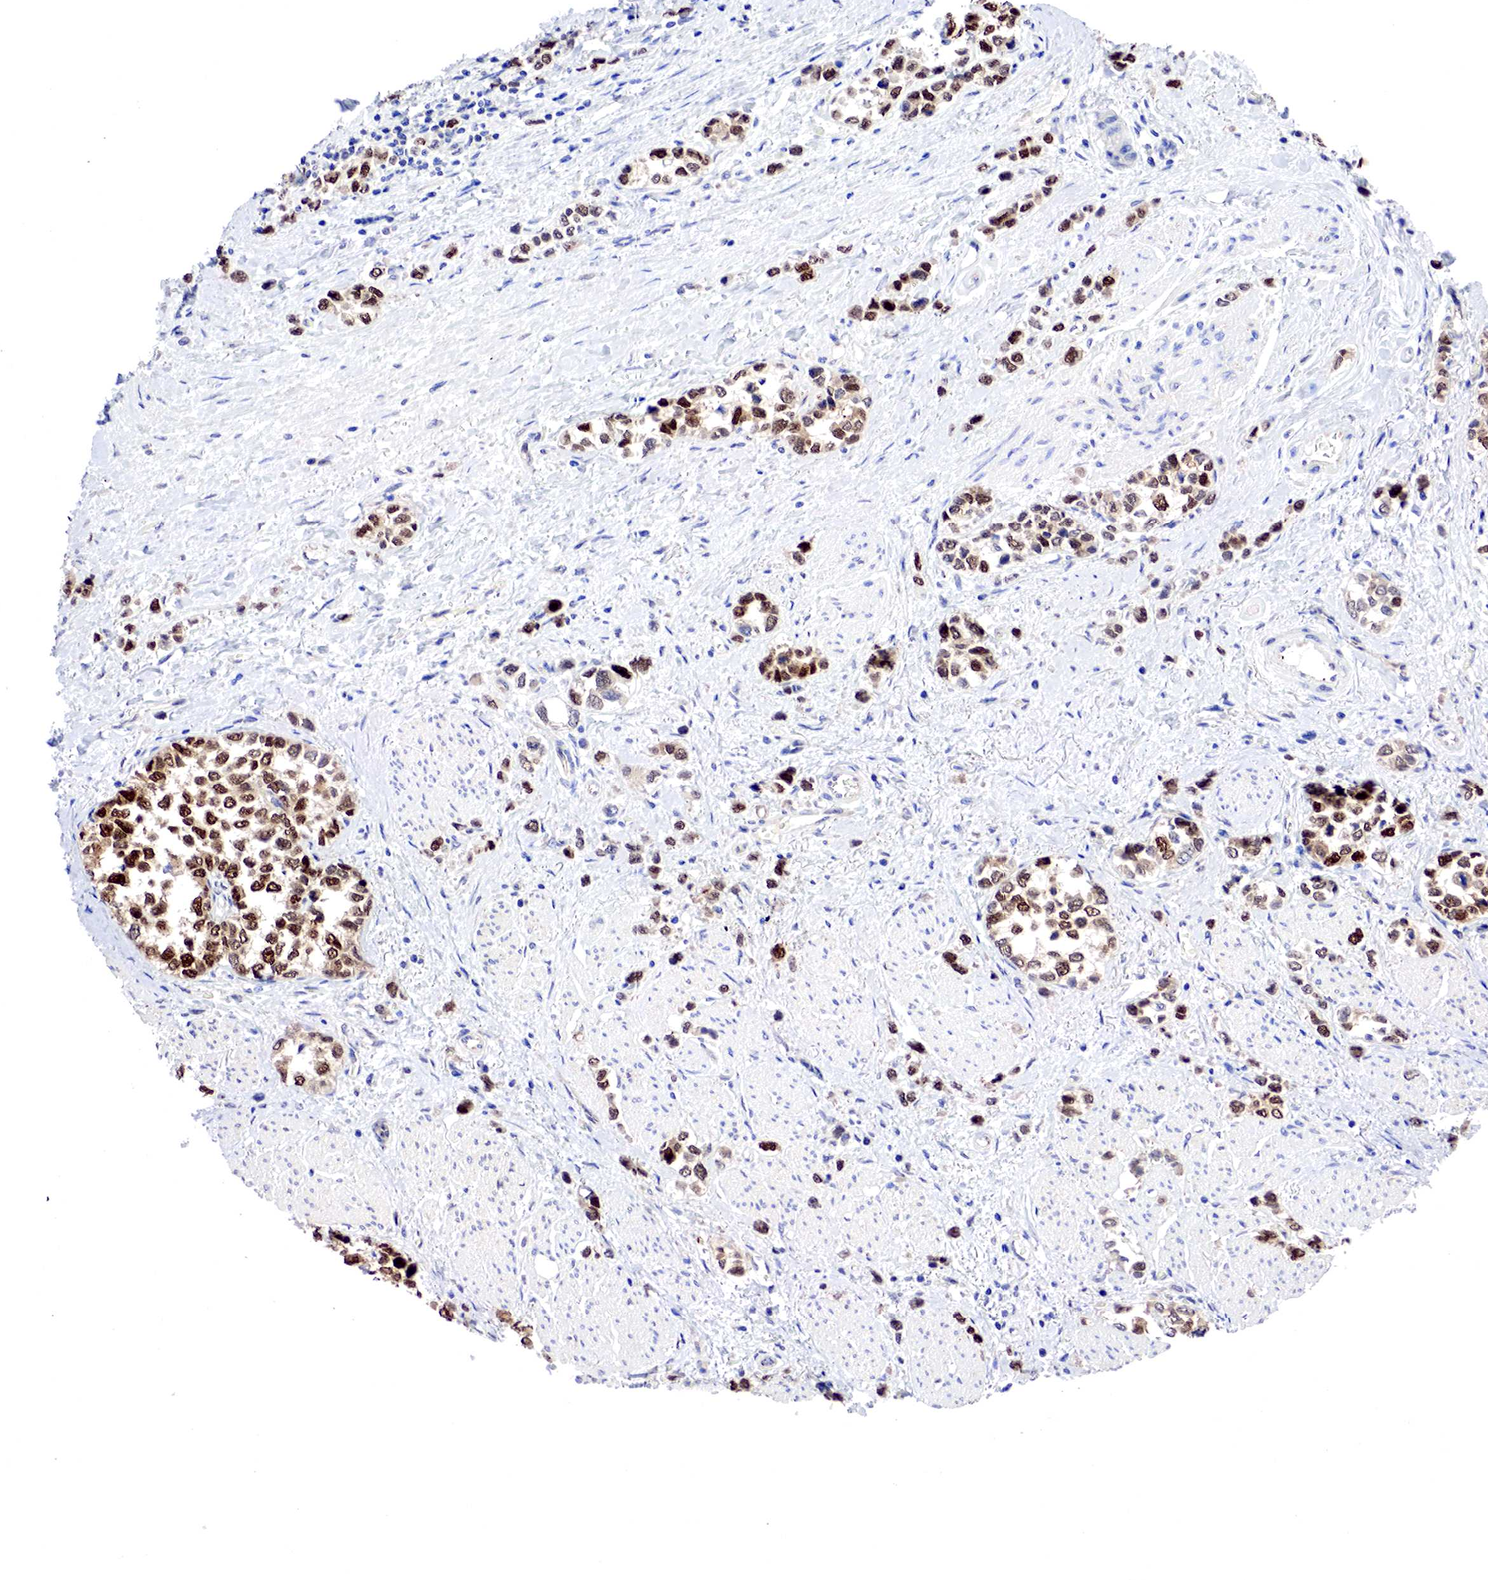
{"staining": {"intensity": "strong", "quantity": ">75%", "location": "cytoplasmic/membranous,nuclear"}, "tissue": "stomach cancer", "cell_type": "Tumor cells", "image_type": "cancer", "snomed": [{"axis": "morphology", "description": "Adenocarcinoma, NOS"}, {"axis": "topography", "description": "Stomach, upper"}], "caption": "Protein staining exhibits strong cytoplasmic/membranous and nuclear positivity in about >75% of tumor cells in adenocarcinoma (stomach).", "gene": "PABIR2", "patient": {"sex": "male", "age": 76}}